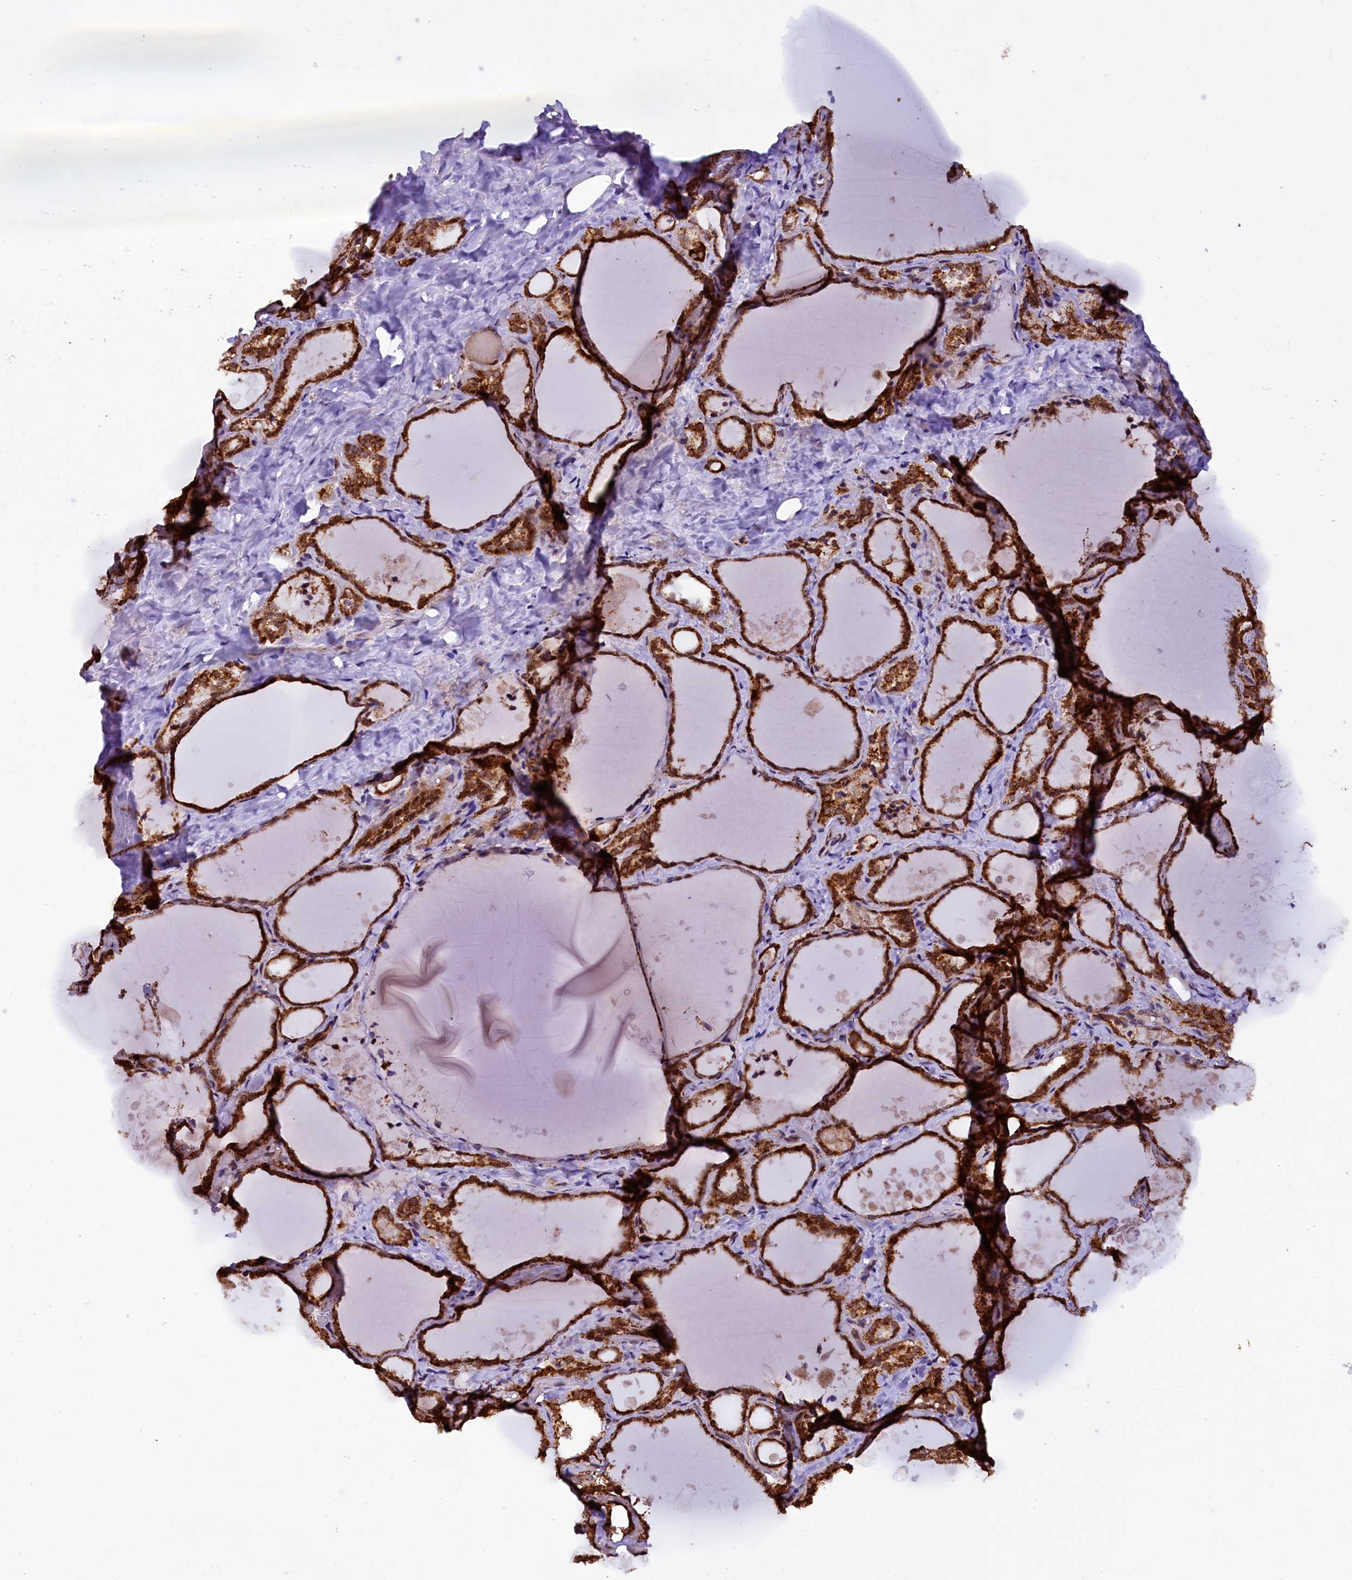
{"staining": {"intensity": "strong", "quantity": ">75%", "location": "cytoplasmic/membranous"}, "tissue": "thyroid gland", "cell_type": "Glandular cells", "image_type": "normal", "snomed": [{"axis": "morphology", "description": "Normal tissue, NOS"}, {"axis": "topography", "description": "Thyroid gland"}], "caption": "Glandular cells reveal high levels of strong cytoplasmic/membranous expression in approximately >75% of cells in benign human thyroid gland.", "gene": "KLC2", "patient": {"sex": "female", "age": 44}}